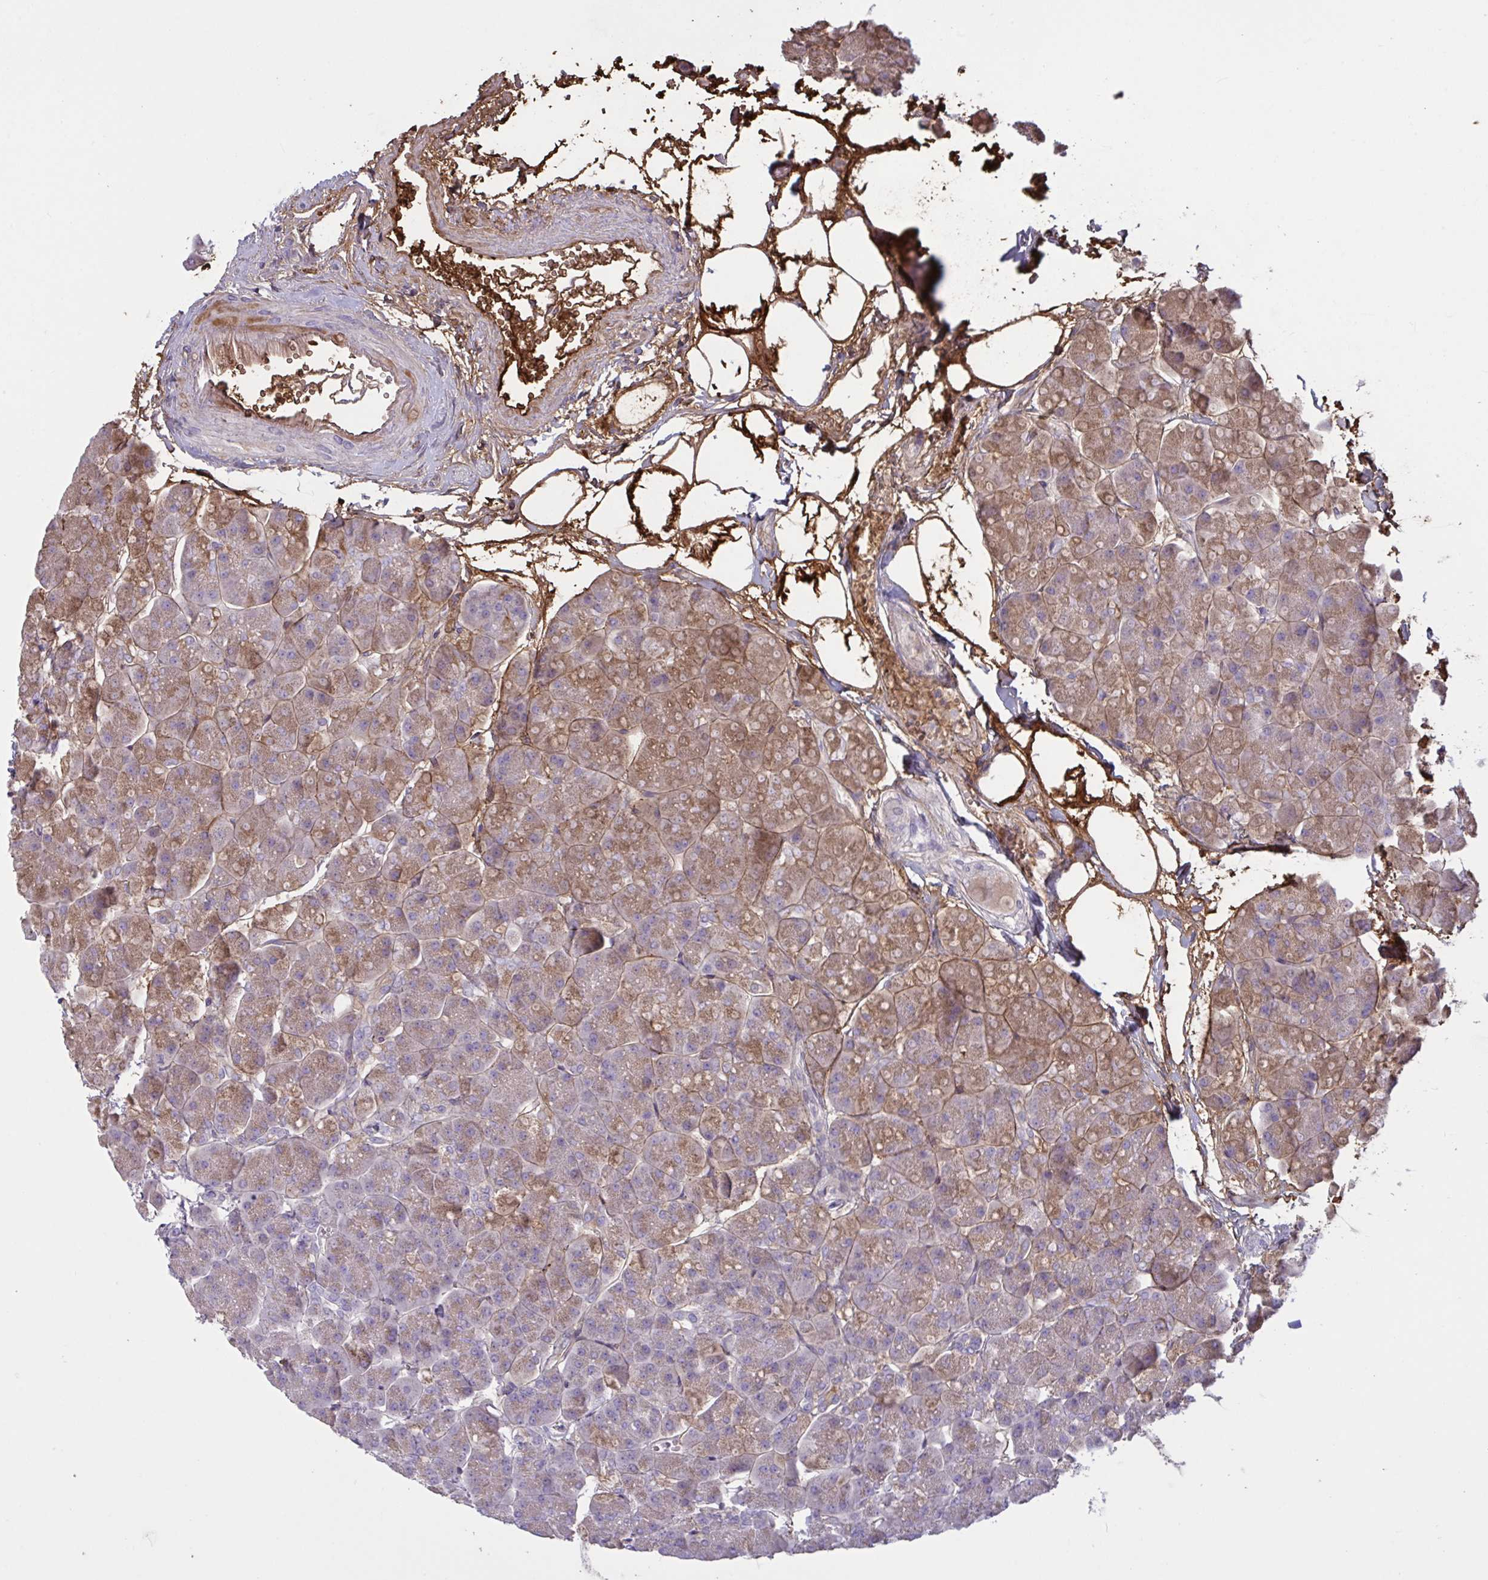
{"staining": {"intensity": "weak", "quantity": "25%-75%", "location": "cytoplasmic/membranous"}, "tissue": "pancreas", "cell_type": "Exocrine glandular cells", "image_type": "normal", "snomed": [{"axis": "morphology", "description": "Normal tissue, NOS"}, {"axis": "topography", "description": "Pancreas"}, {"axis": "topography", "description": "Peripheral nerve tissue"}], "caption": "Immunohistochemistry (IHC) of unremarkable human pancreas reveals low levels of weak cytoplasmic/membranous staining in about 25%-75% of exocrine glandular cells.", "gene": "IL1R1", "patient": {"sex": "male", "age": 54}}